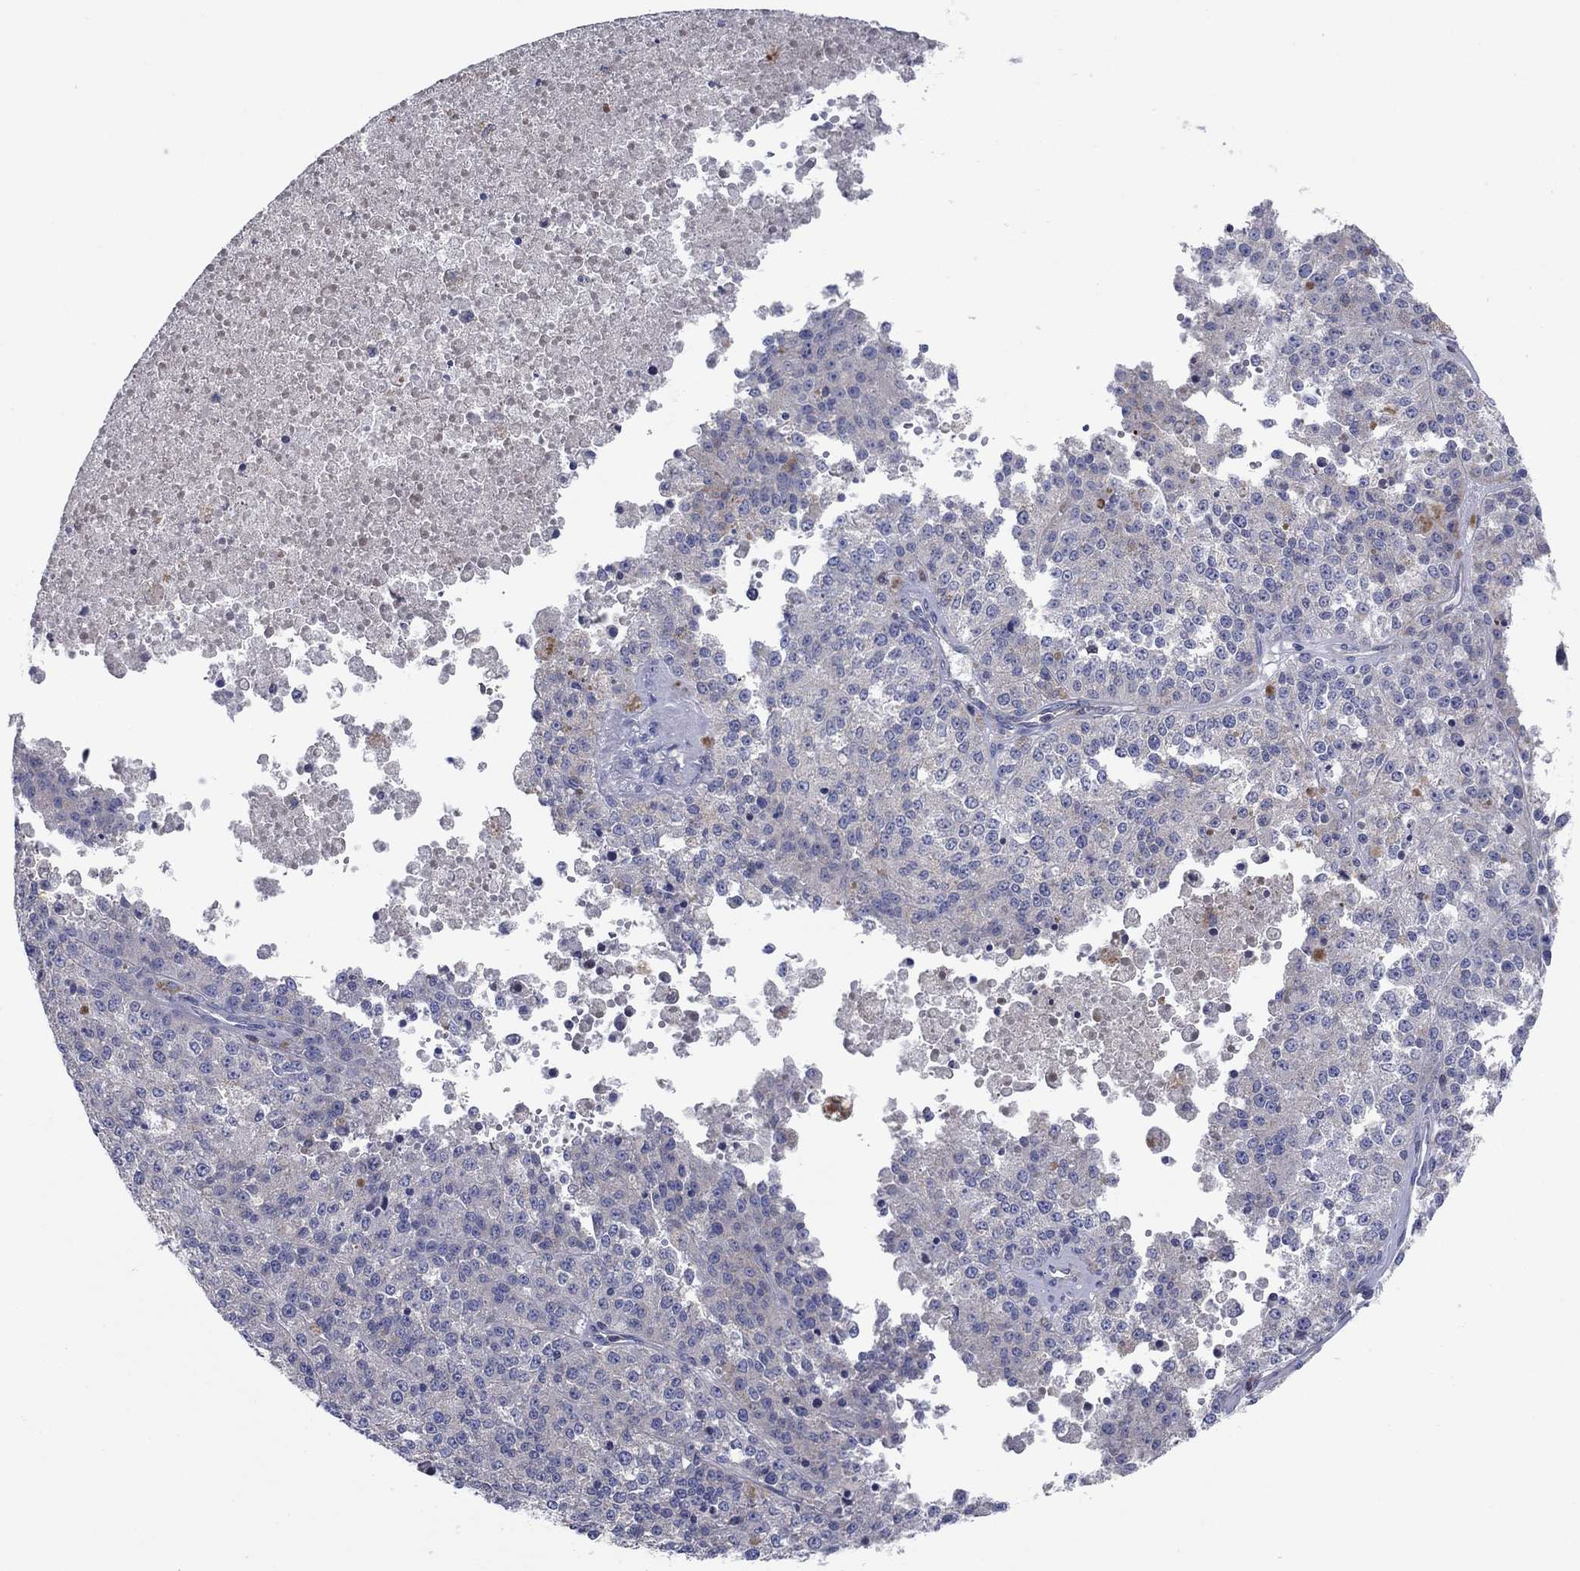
{"staining": {"intensity": "negative", "quantity": "none", "location": "none"}, "tissue": "melanoma", "cell_type": "Tumor cells", "image_type": "cancer", "snomed": [{"axis": "morphology", "description": "Malignant melanoma, Metastatic site"}, {"axis": "topography", "description": "Lymph node"}], "caption": "DAB (3,3'-diaminobenzidine) immunohistochemical staining of human malignant melanoma (metastatic site) exhibits no significant expression in tumor cells.", "gene": "PVR", "patient": {"sex": "female", "age": 64}}